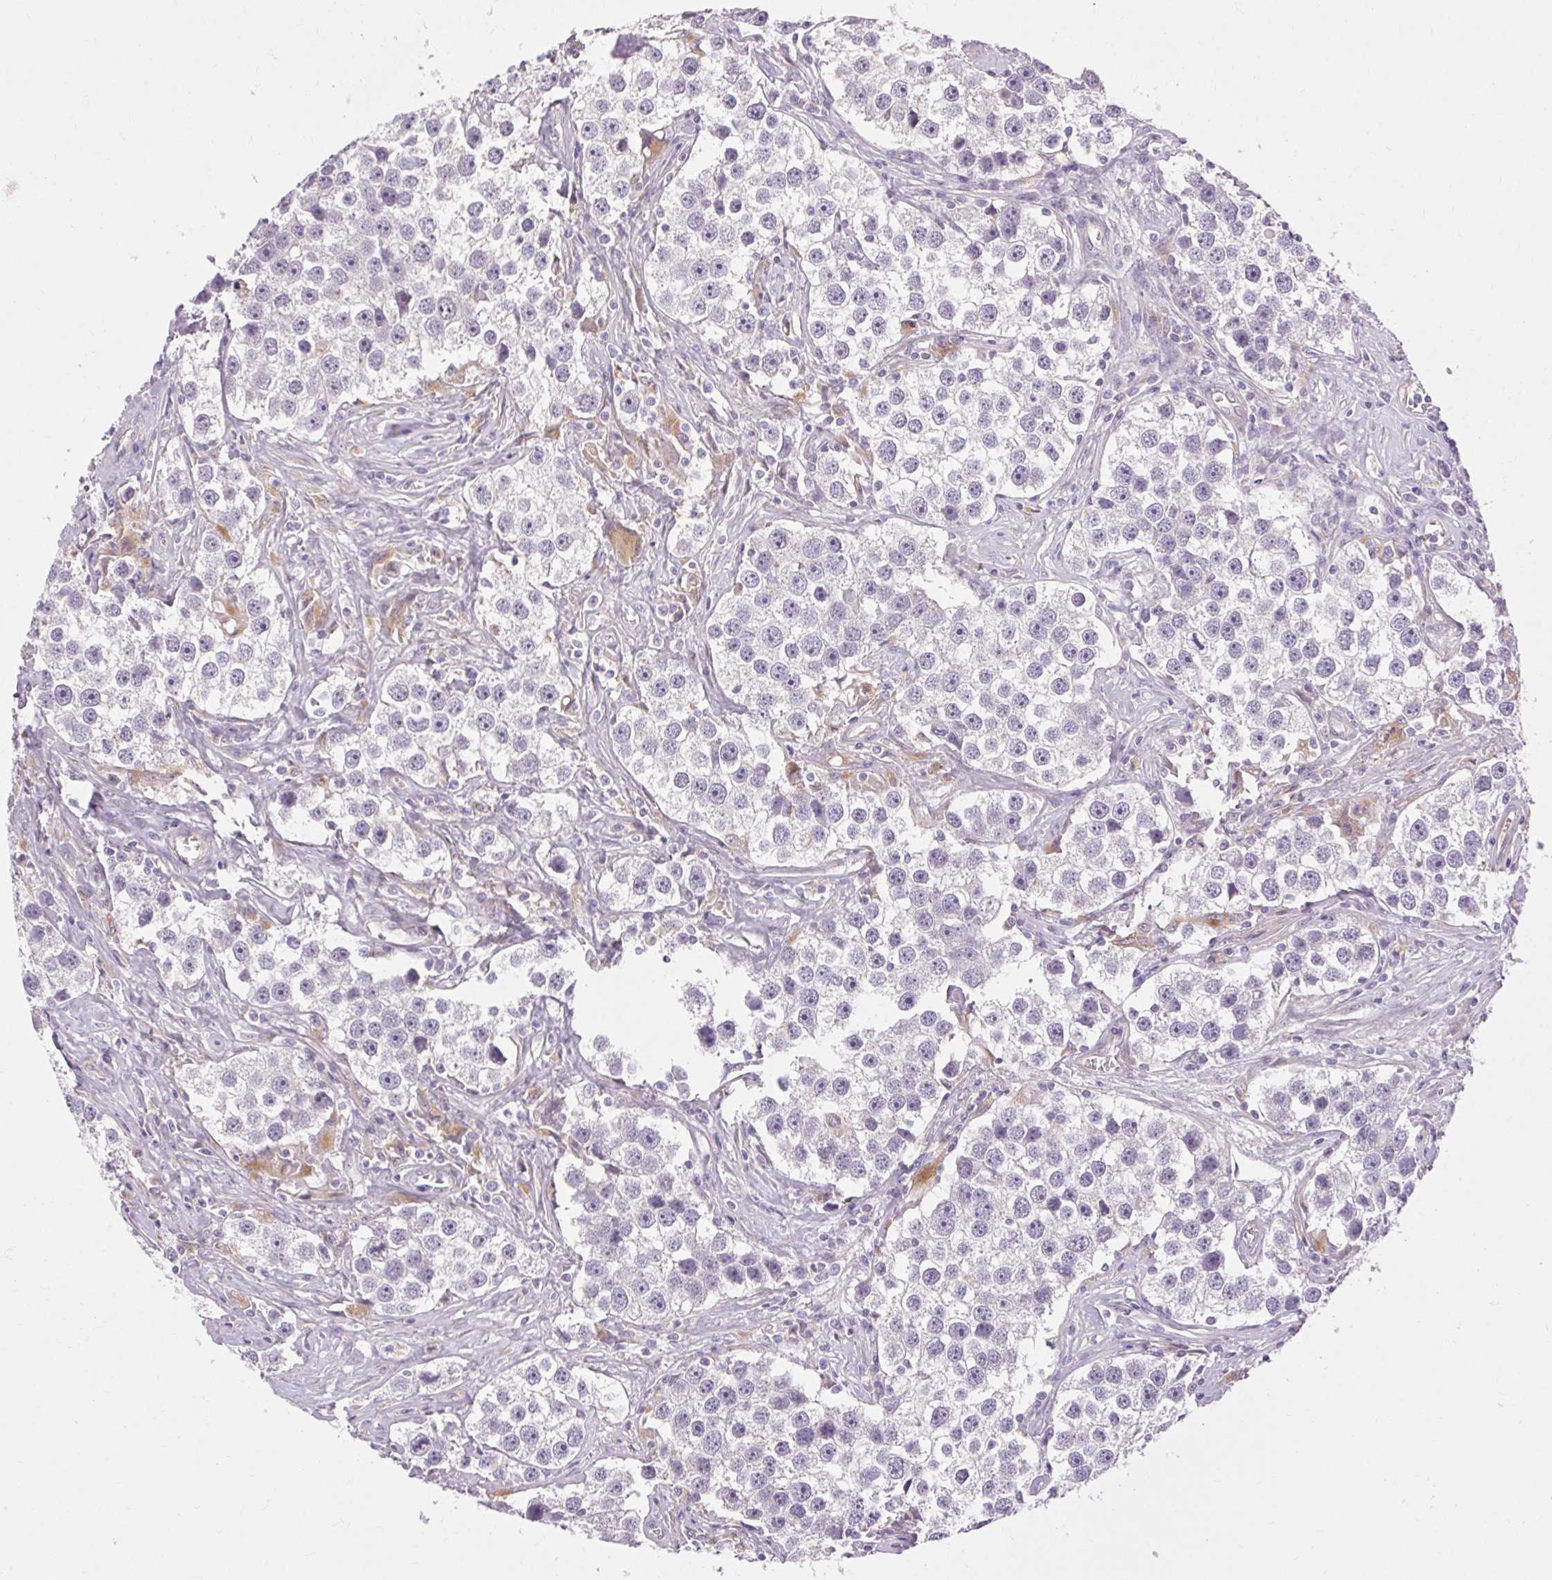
{"staining": {"intensity": "moderate", "quantity": "<25%", "location": "cytoplasmic/membranous"}, "tissue": "testis cancer", "cell_type": "Tumor cells", "image_type": "cancer", "snomed": [{"axis": "morphology", "description": "Seminoma, NOS"}, {"axis": "topography", "description": "Testis"}], "caption": "Protein analysis of testis seminoma tissue shows moderate cytoplasmic/membranous positivity in about <25% of tumor cells.", "gene": "TM6SF1", "patient": {"sex": "male", "age": 49}}